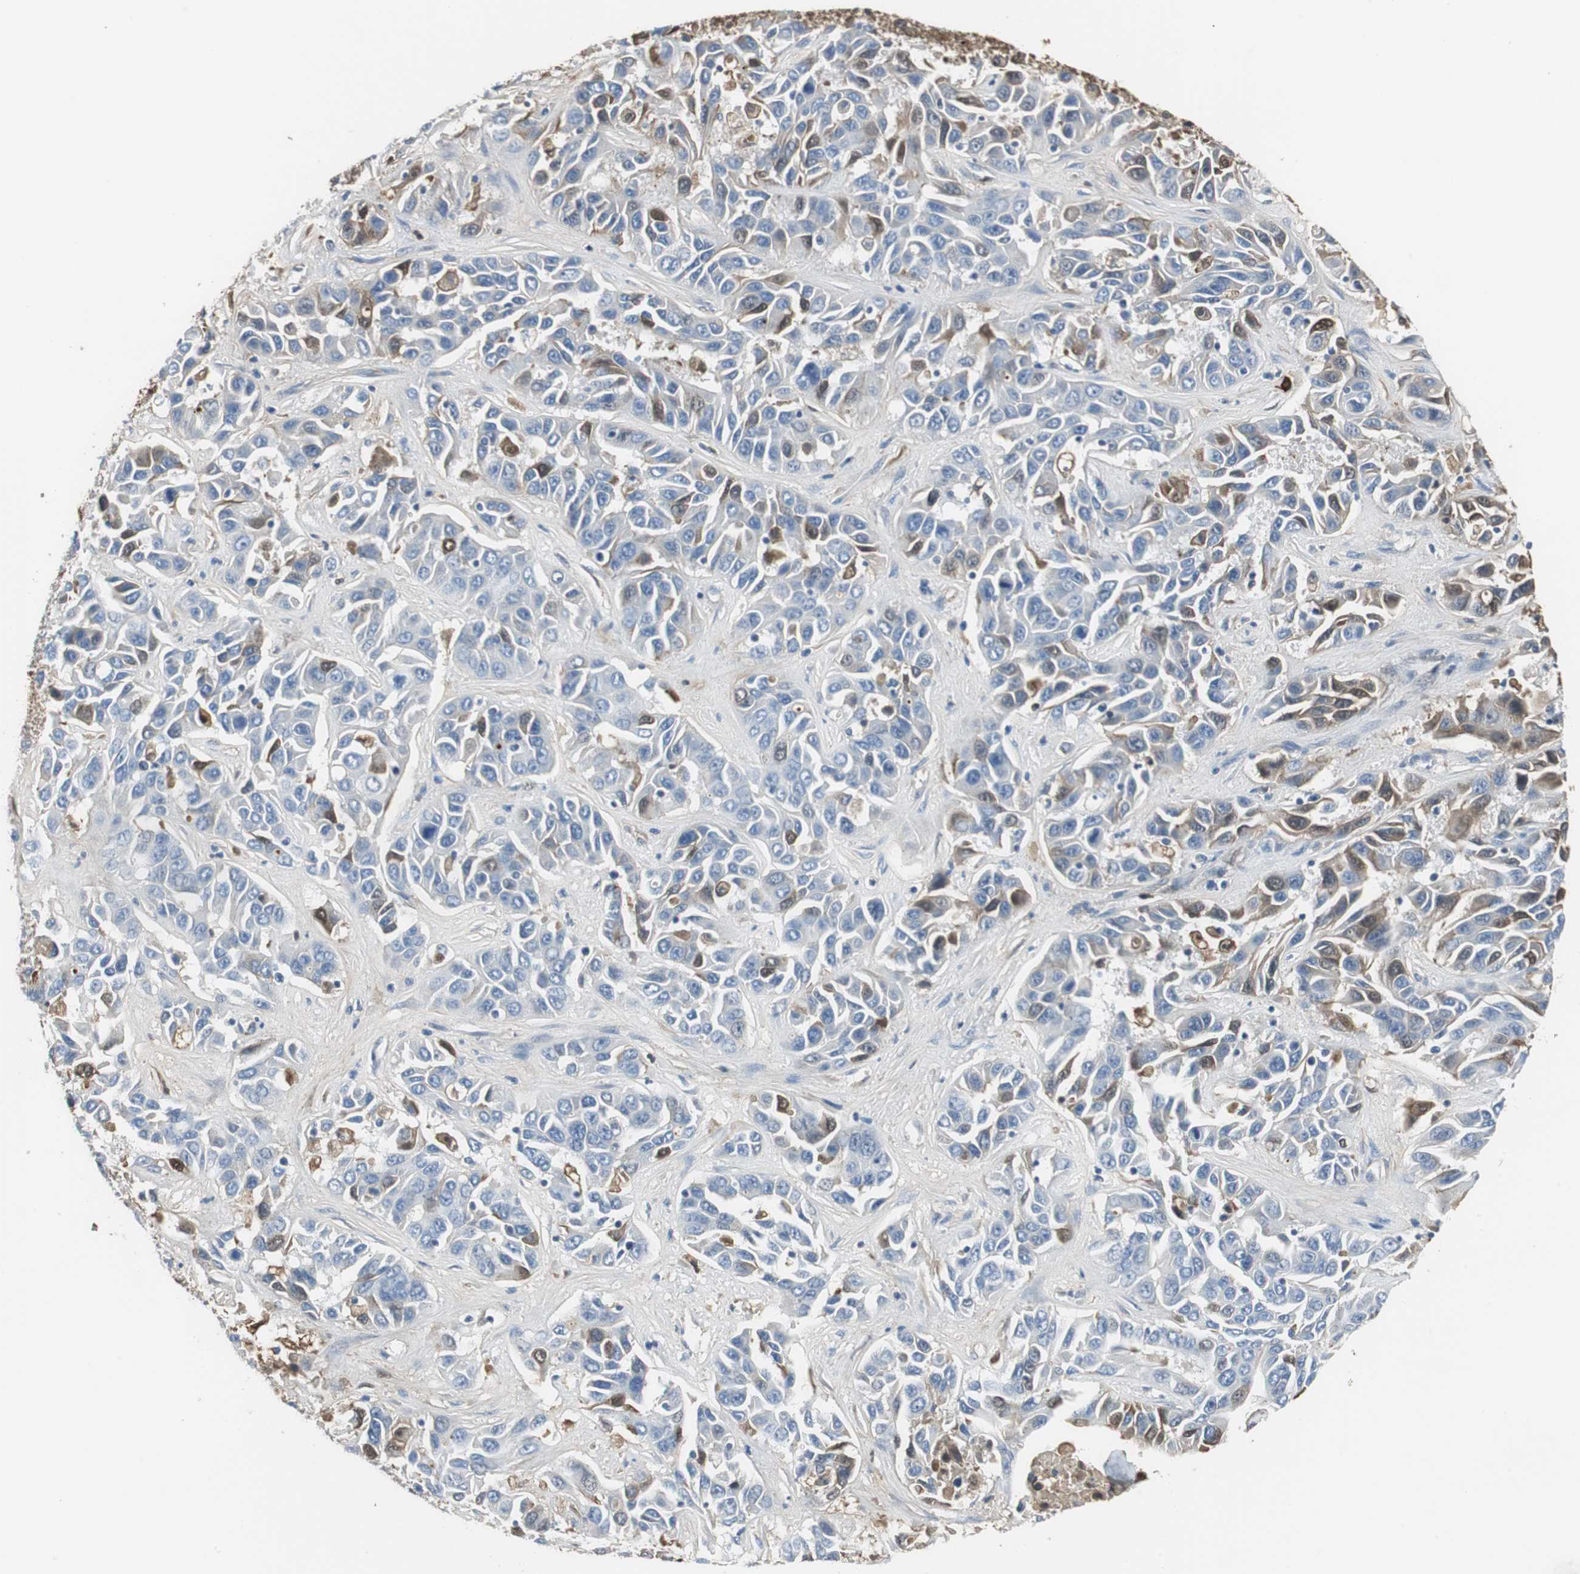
{"staining": {"intensity": "moderate", "quantity": "25%-75%", "location": "cytoplasmic/membranous"}, "tissue": "liver cancer", "cell_type": "Tumor cells", "image_type": "cancer", "snomed": [{"axis": "morphology", "description": "Cholangiocarcinoma"}, {"axis": "topography", "description": "Liver"}], "caption": "IHC (DAB) staining of human liver cholangiocarcinoma shows moderate cytoplasmic/membranous protein expression in approximately 25%-75% of tumor cells. (DAB IHC, brown staining for protein, blue staining for nuclei).", "gene": "IGHA1", "patient": {"sex": "female", "age": 52}}